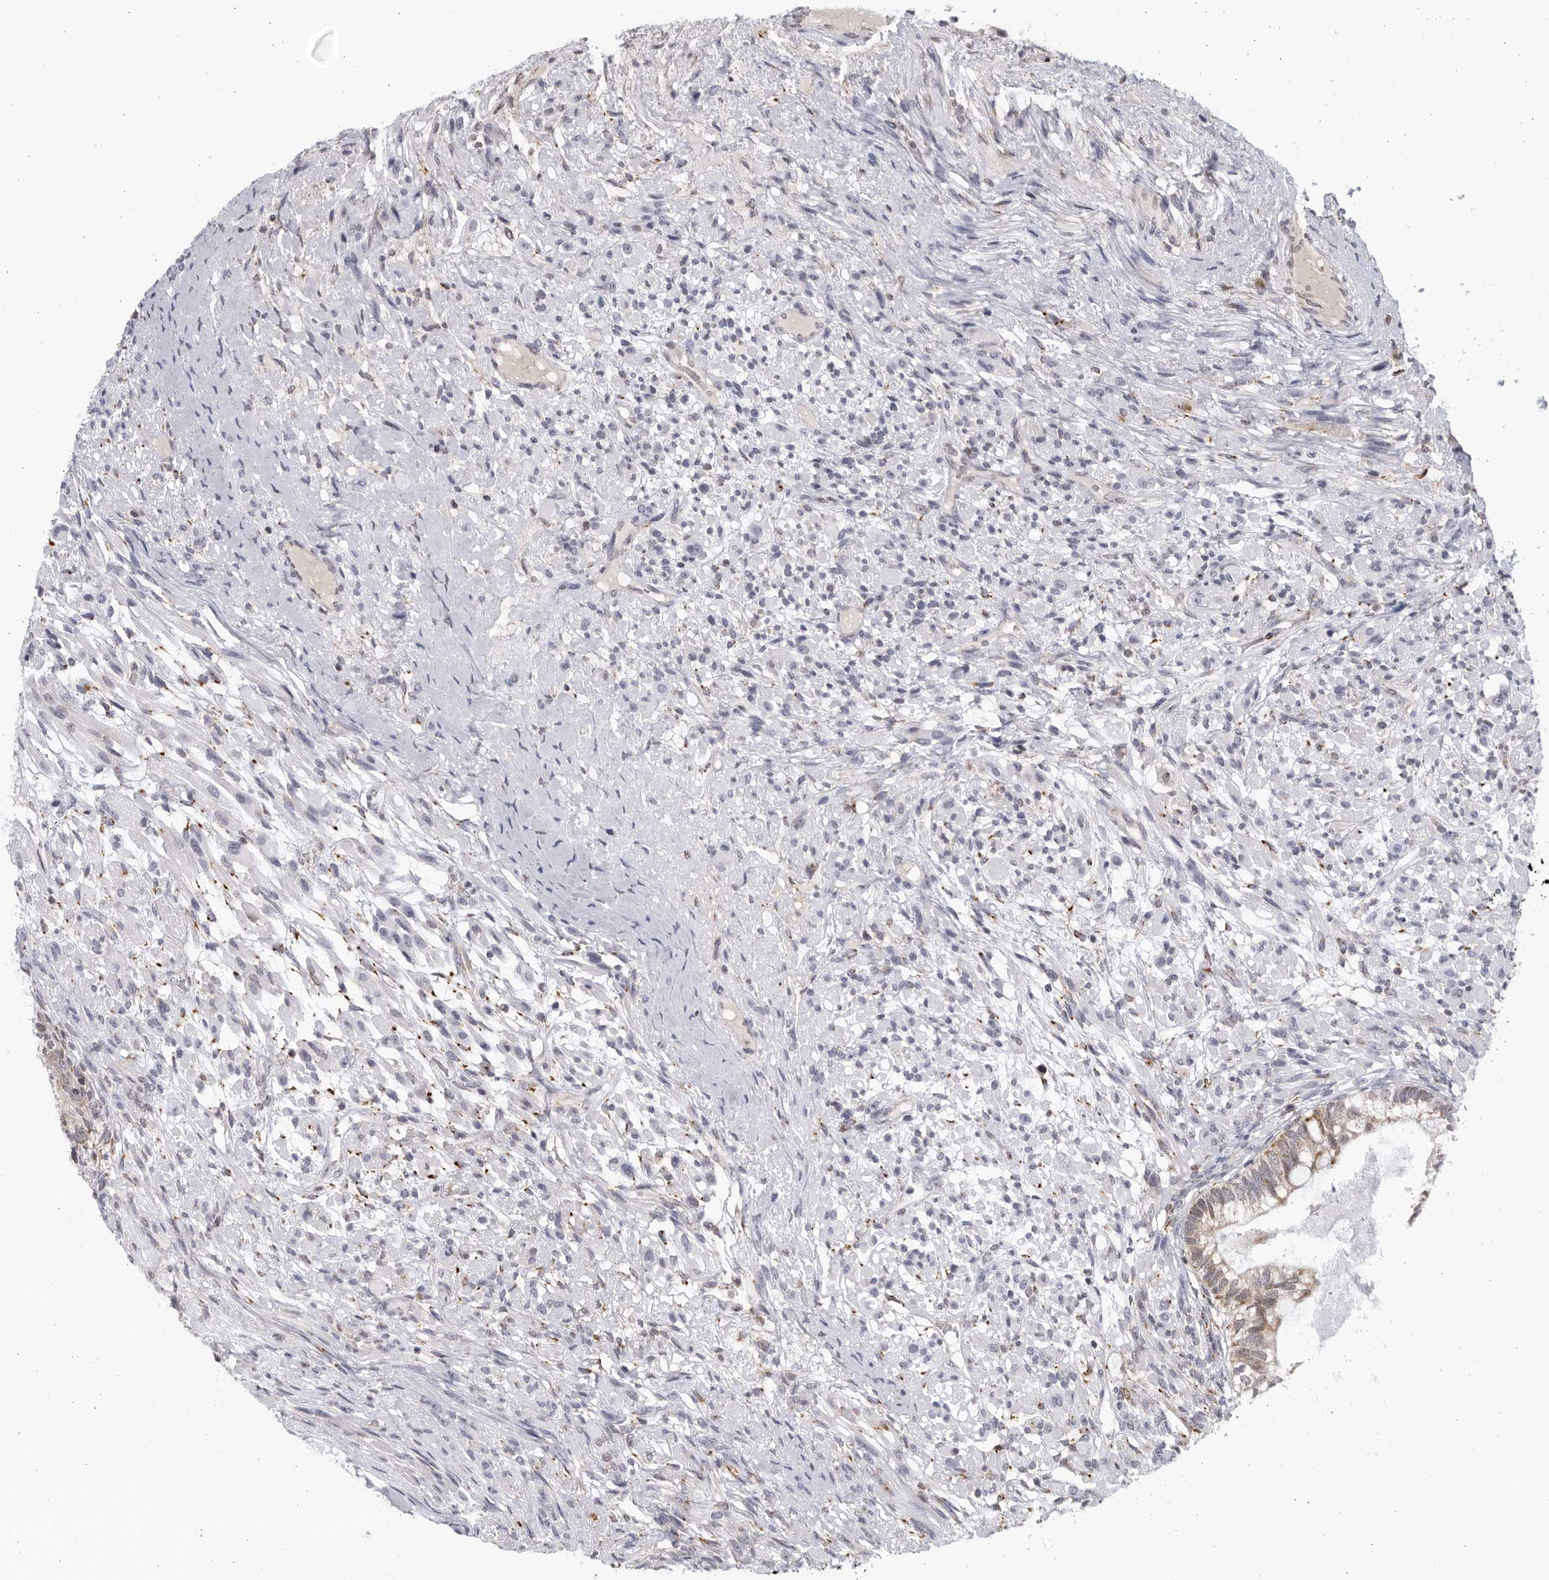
{"staining": {"intensity": "moderate", "quantity": "25%-75%", "location": "cytoplasmic/membranous"}, "tissue": "testis cancer", "cell_type": "Tumor cells", "image_type": "cancer", "snomed": [{"axis": "morphology", "description": "Seminoma, NOS"}, {"axis": "morphology", "description": "Carcinoma, Embryonal, NOS"}, {"axis": "topography", "description": "Testis"}], "caption": "Protein staining of testis cancer (embryonal carcinoma) tissue shows moderate cytoplasmic/membranous expression in about 25%-75% of tumor cells.", "gene": "SLC25A22", "patient": {"sex": "male", "age": 28}}